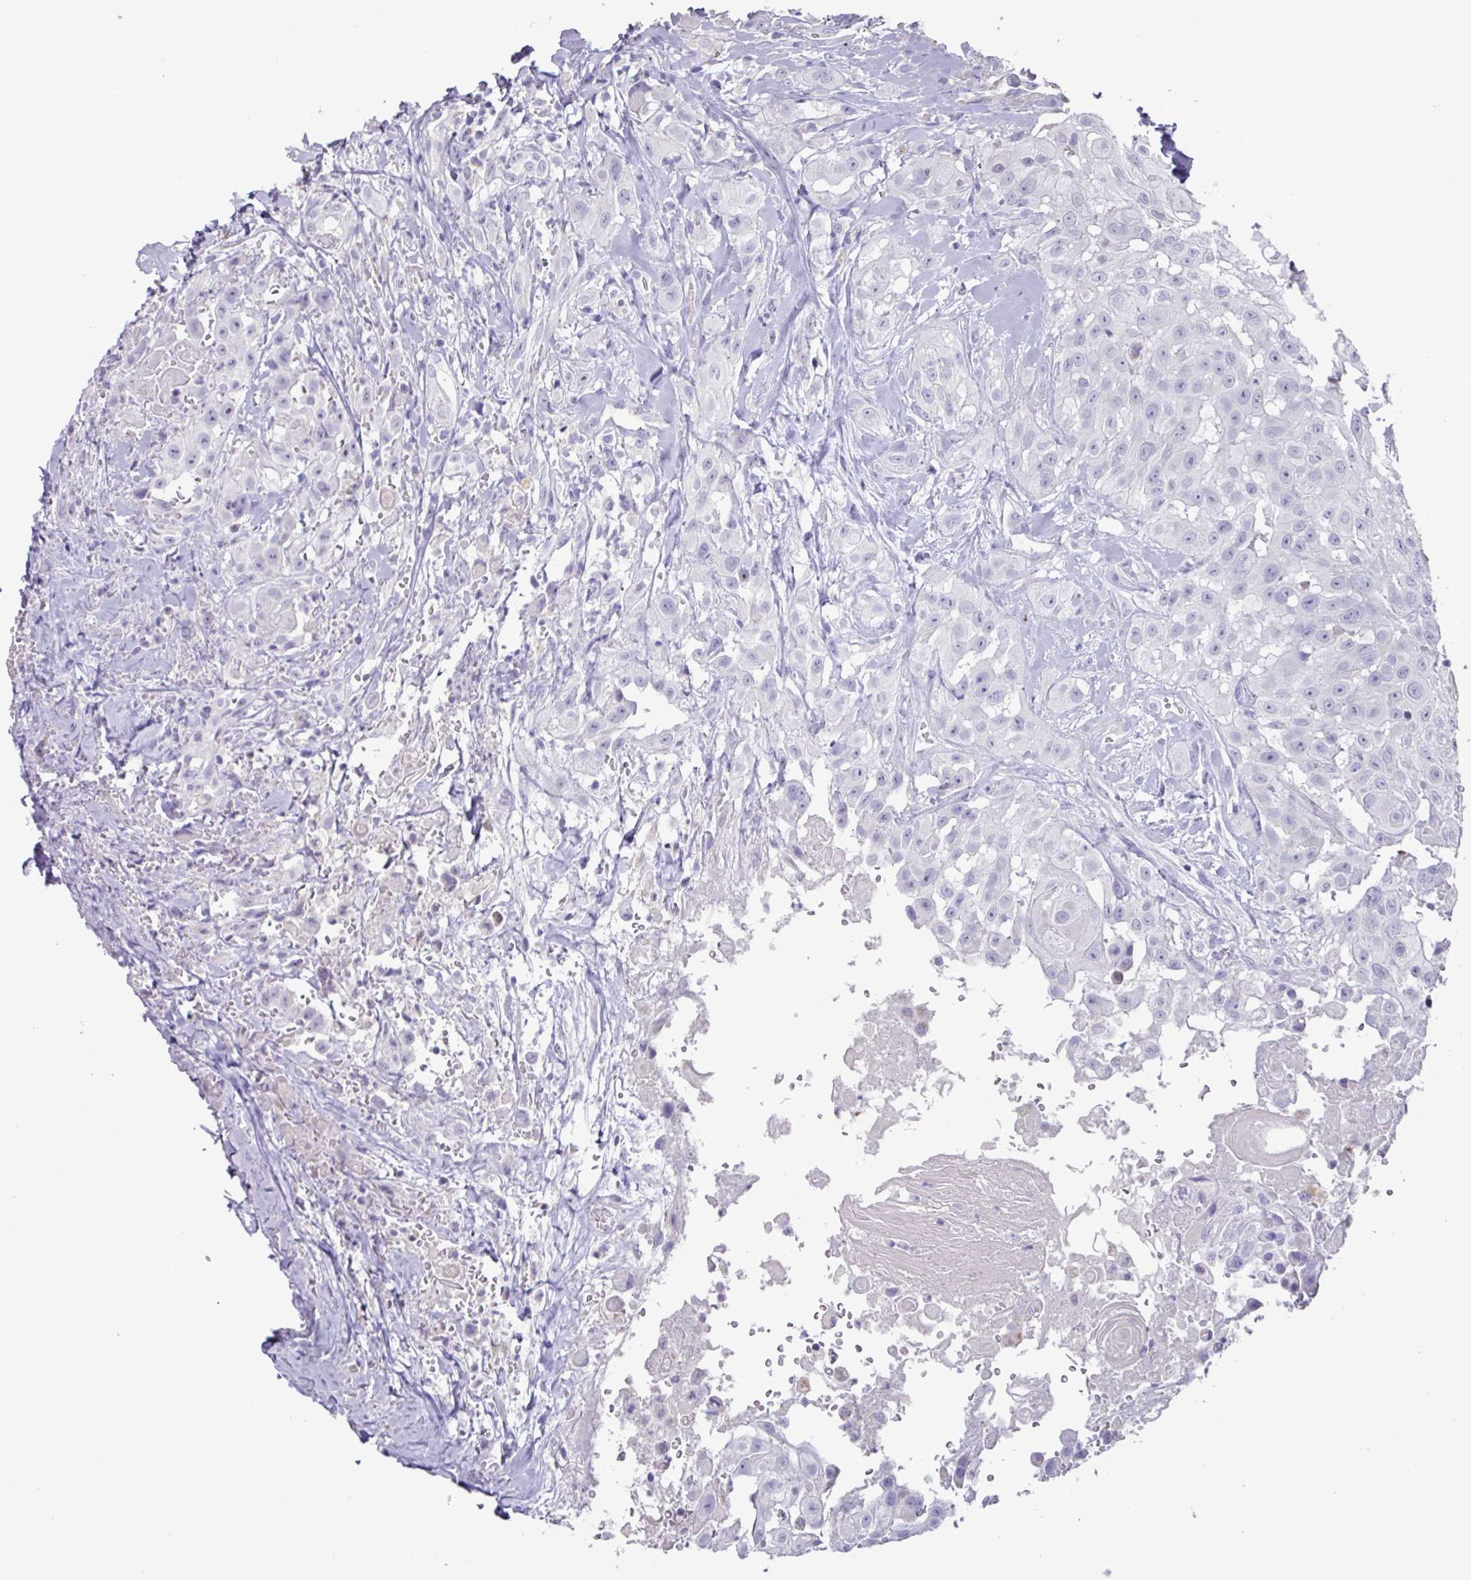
{"staining": {"intensity": "negative", "quantity": "none", "location": "none"}, "tissue": "head and neck cancer", "cell_type": "Tumor cells", "image_type": "cancer", "snomed": [{"axis": "morphology", "description": "Squamous cell carcinoma, NOS"}, {"axis": "topography", "description": "Head-Neck"}], "caption": "This is an IHC micrograph of head and neck cancer (squamous cell carcinoma). There is no expression in tumor cells.", "gene": "MT-ND4", "patient": {"sex": "male", "age": 83}}